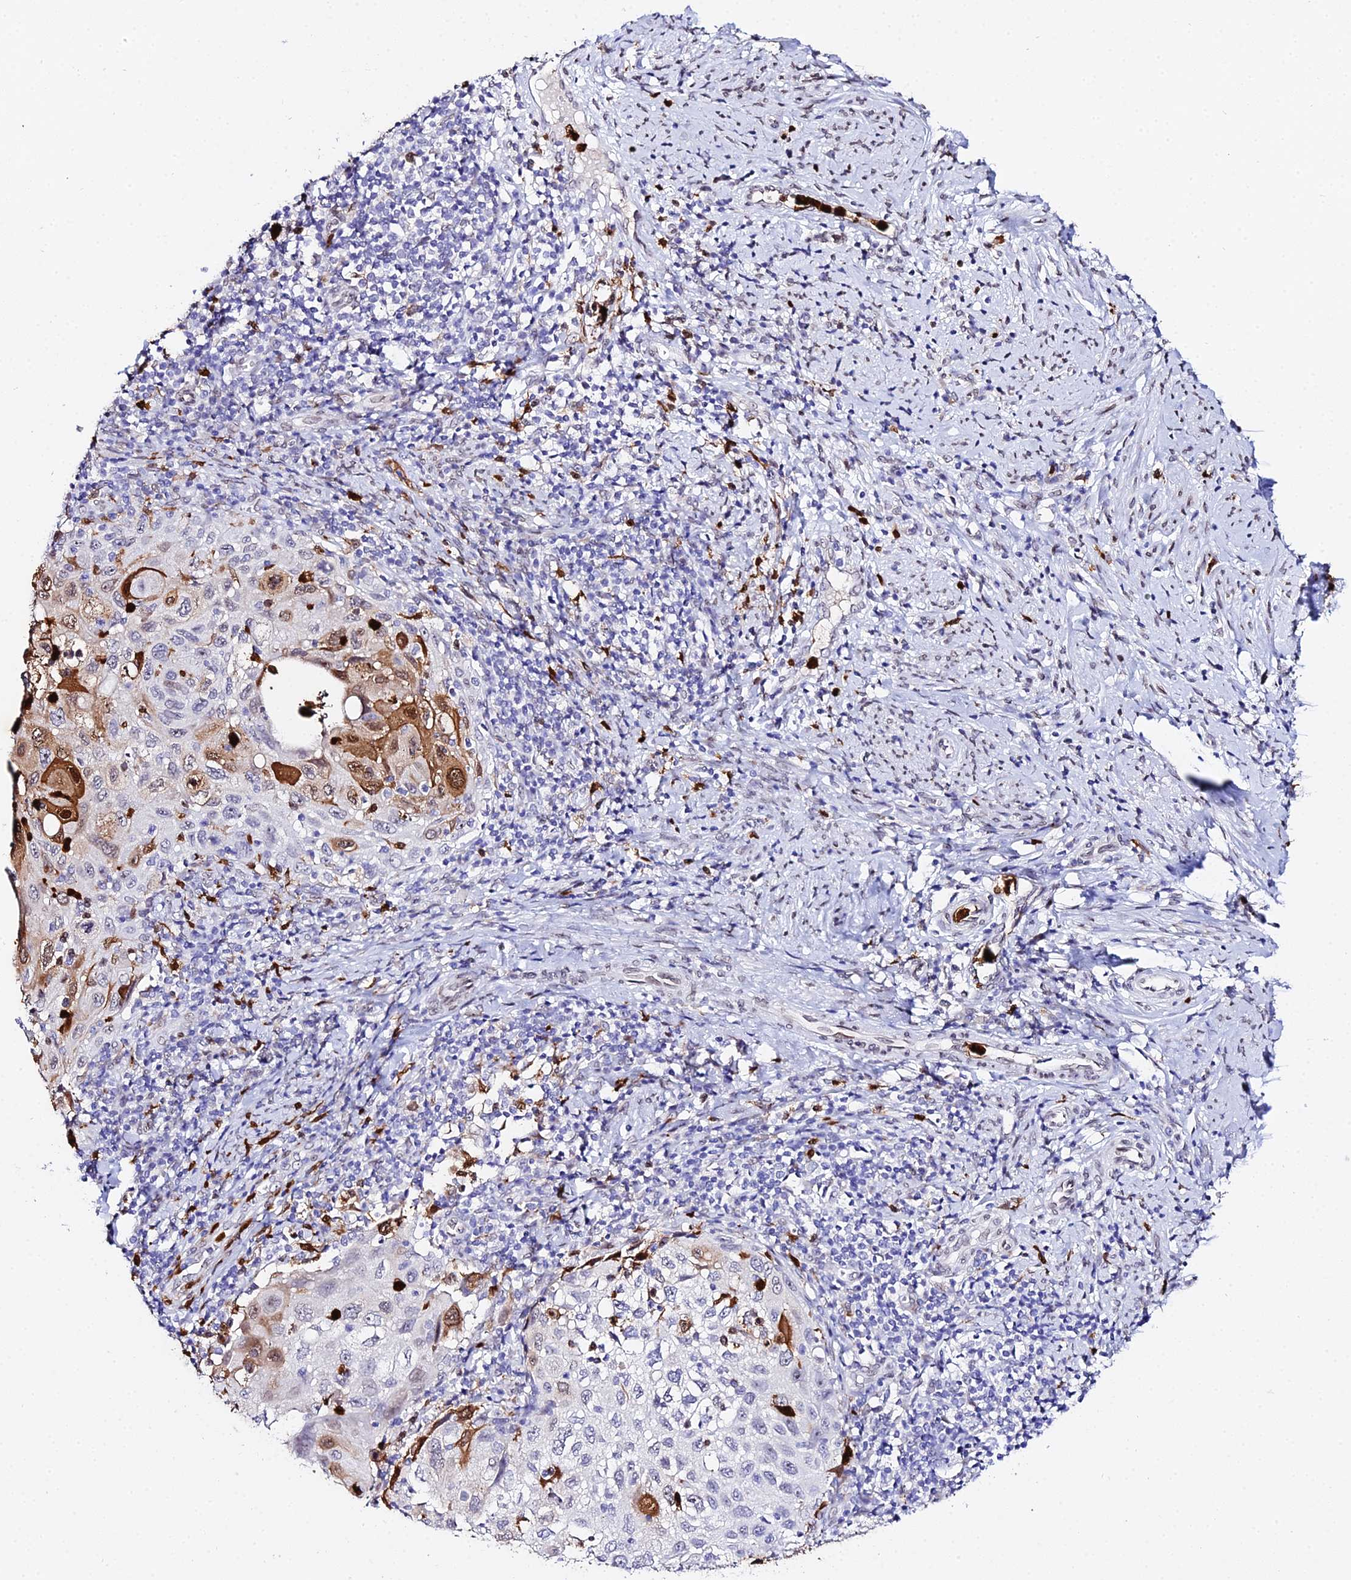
{"staining": {"intensity": "moderate", "quantity": "<25%", "location": "cytoplasmic/membranous,nuclear"}, "tissue": "cervical cancer", "cell_type": "Tumor cells", "image_type": "cancer", "snomed": [{"axis": "morphology", "description": "Squamous cell carcinoma, NOS"}, {"axis": "topography", "description": "Cervix"}], "caption": "Cervical cancer stained with a brown dye shows moderate cytoplasmic/membranous and nuclear positive staining in about <25% of tumor cells.", "gene": "MCM10", "patient": {"sex": "female", "age": 70}}